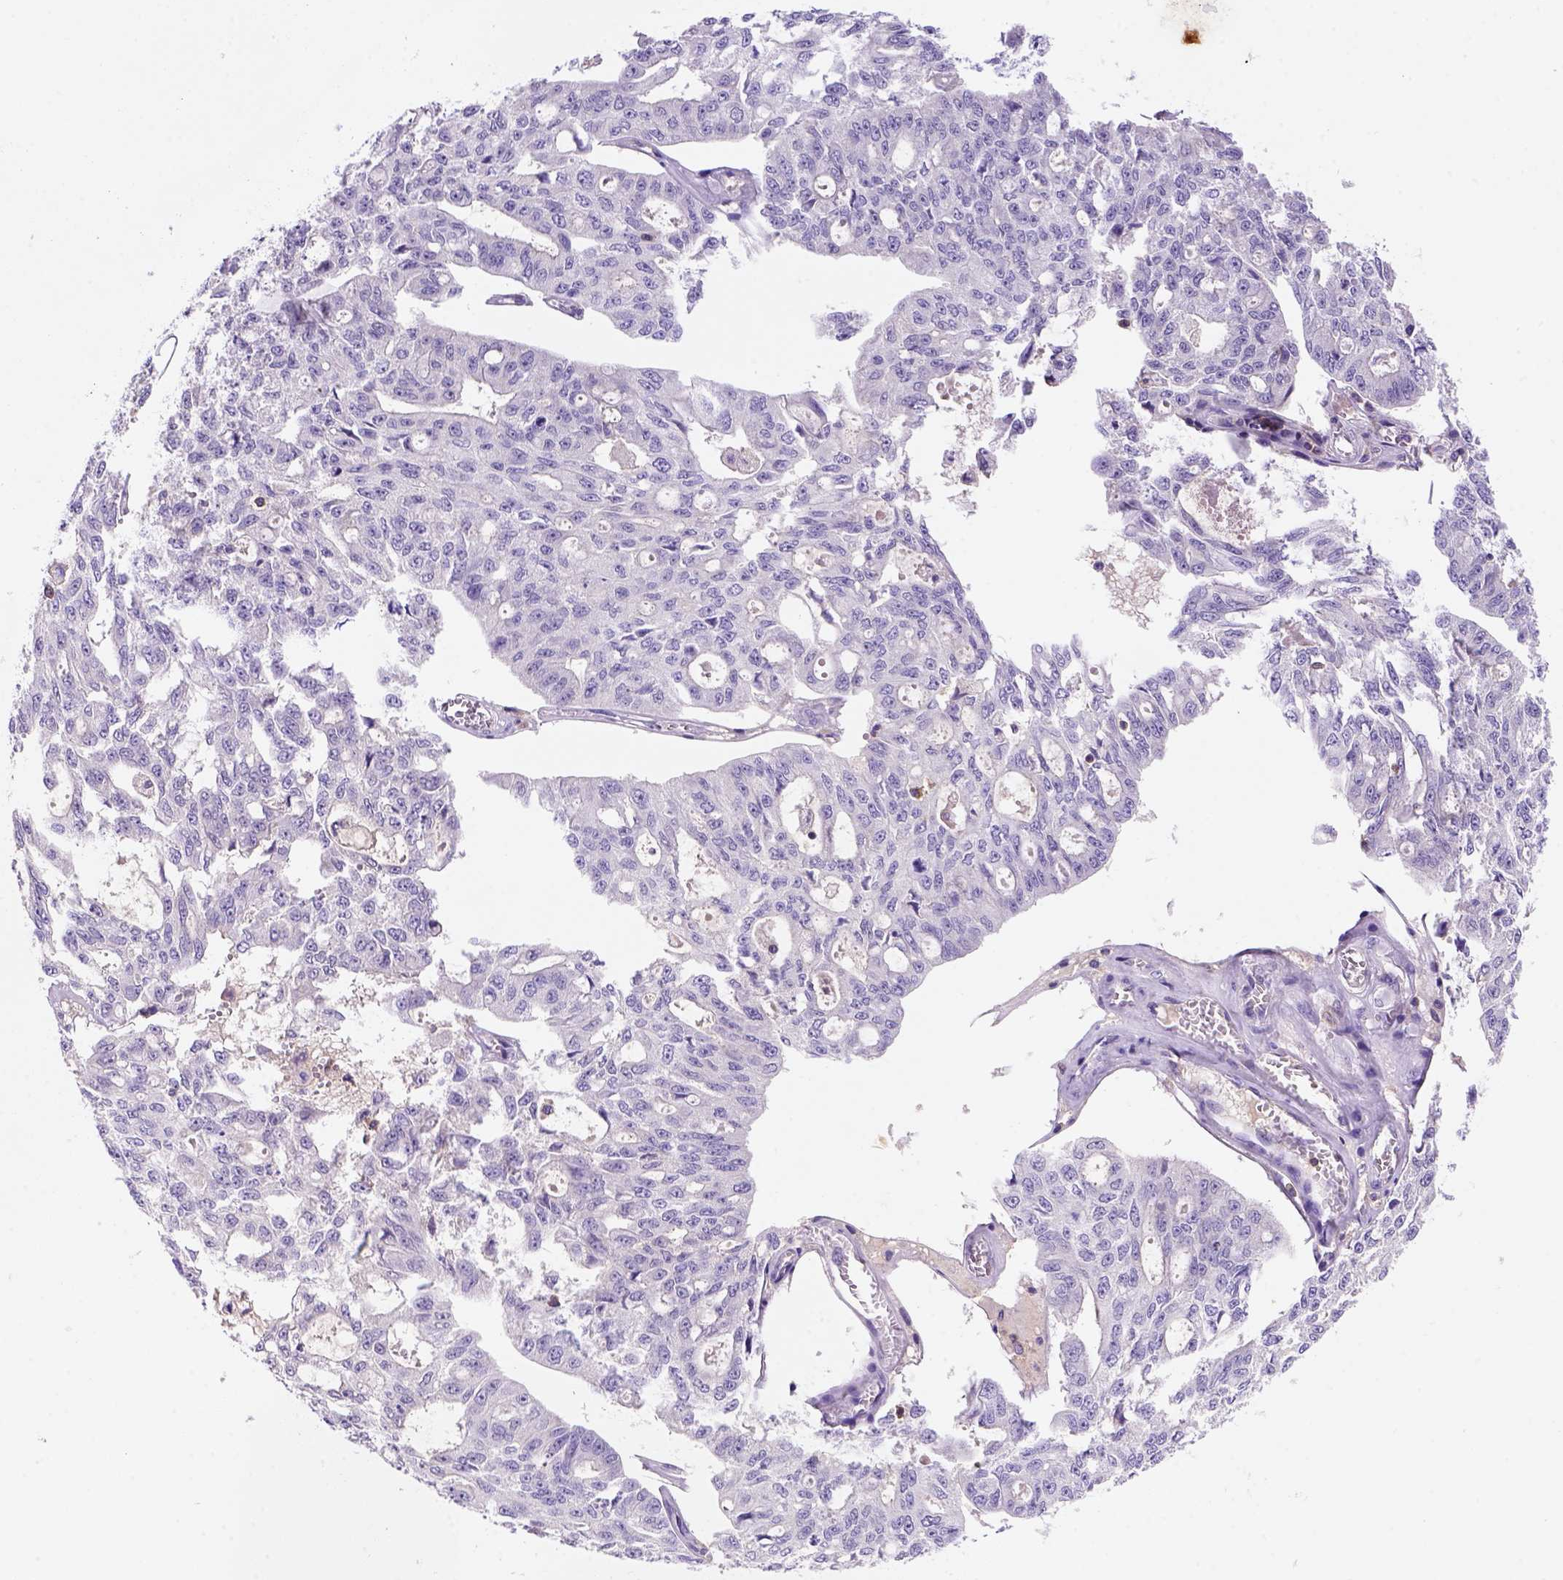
{"staining": {"intensity": "negative", "quantity": "none", "location": "none"}, "tissue": "ovarian cancer", "cell_type": "Tumor cells", "image_type": "cancer", "snomed": [{"axis": "morphology", "description": "Carcinoma, endometroid"}, {"axis": "topography", "description": "Ovary"}], "caption": "DAB immunohistochemical staining of human ovarian endometroid carcinoma displays no significant staining in tumor cells.", "gene": "INPP5D", "patient": {"sex": "female", "age": 65}}